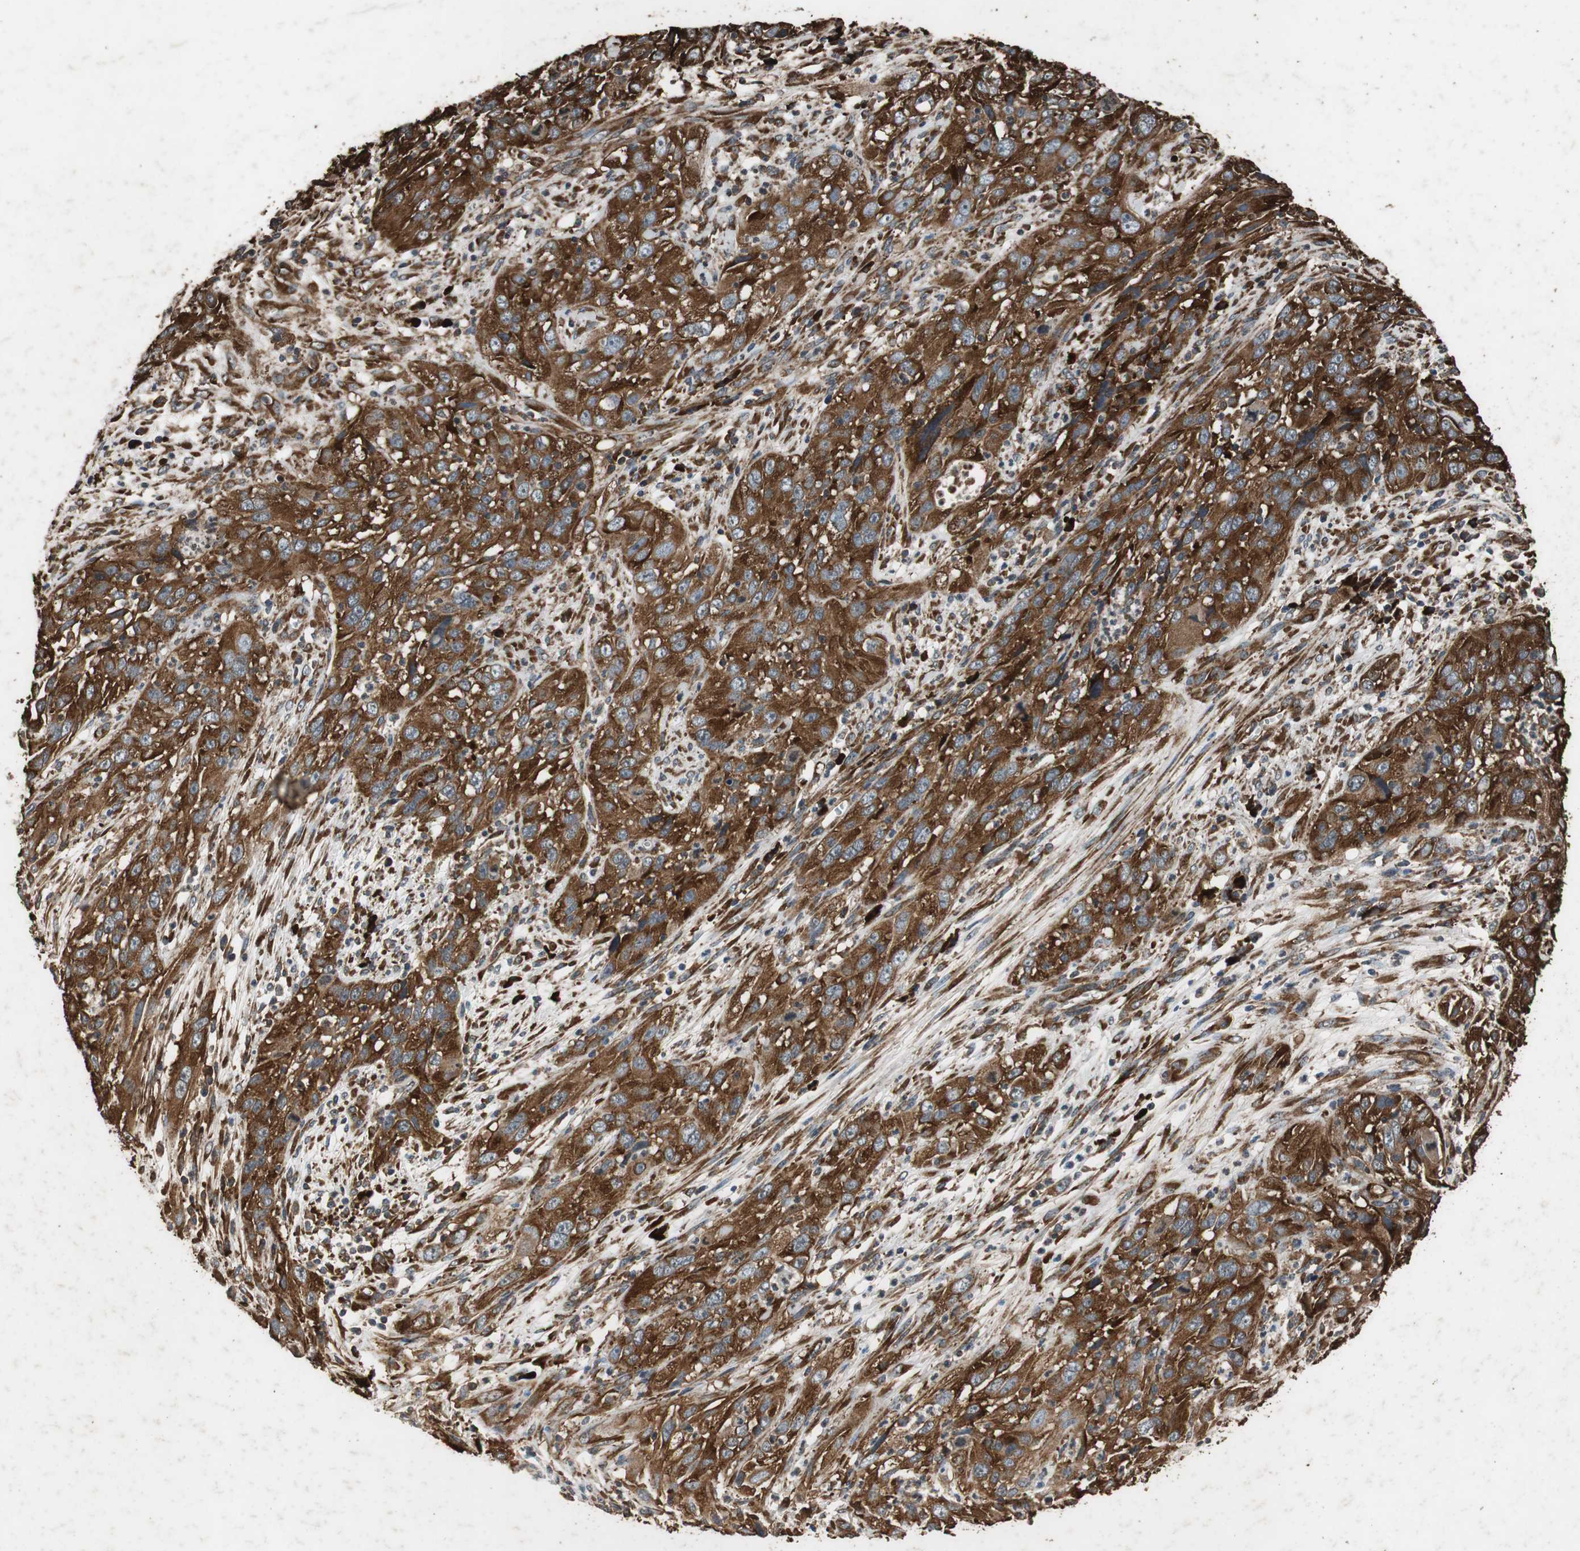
{"staining": {"intensity": "strong", "quantity": ">75%", "location": "cytoplasmic/membranous"}, "tissue": "cervical cancer", "cell_type": "Tumor cells", "image_type": "cancer", "snomed": [{"axis": "morphology", "description": "Squamous cell carcinoma, NOS"}, {"axis": "topography", "description": "Cervix"}], "caption": "Human cervical squamous cell carcinoma stained with a protein marker shows strong staining in tumor cells.", "gene": "NAA10", "patient": {"sex": "female", "age": 32}}